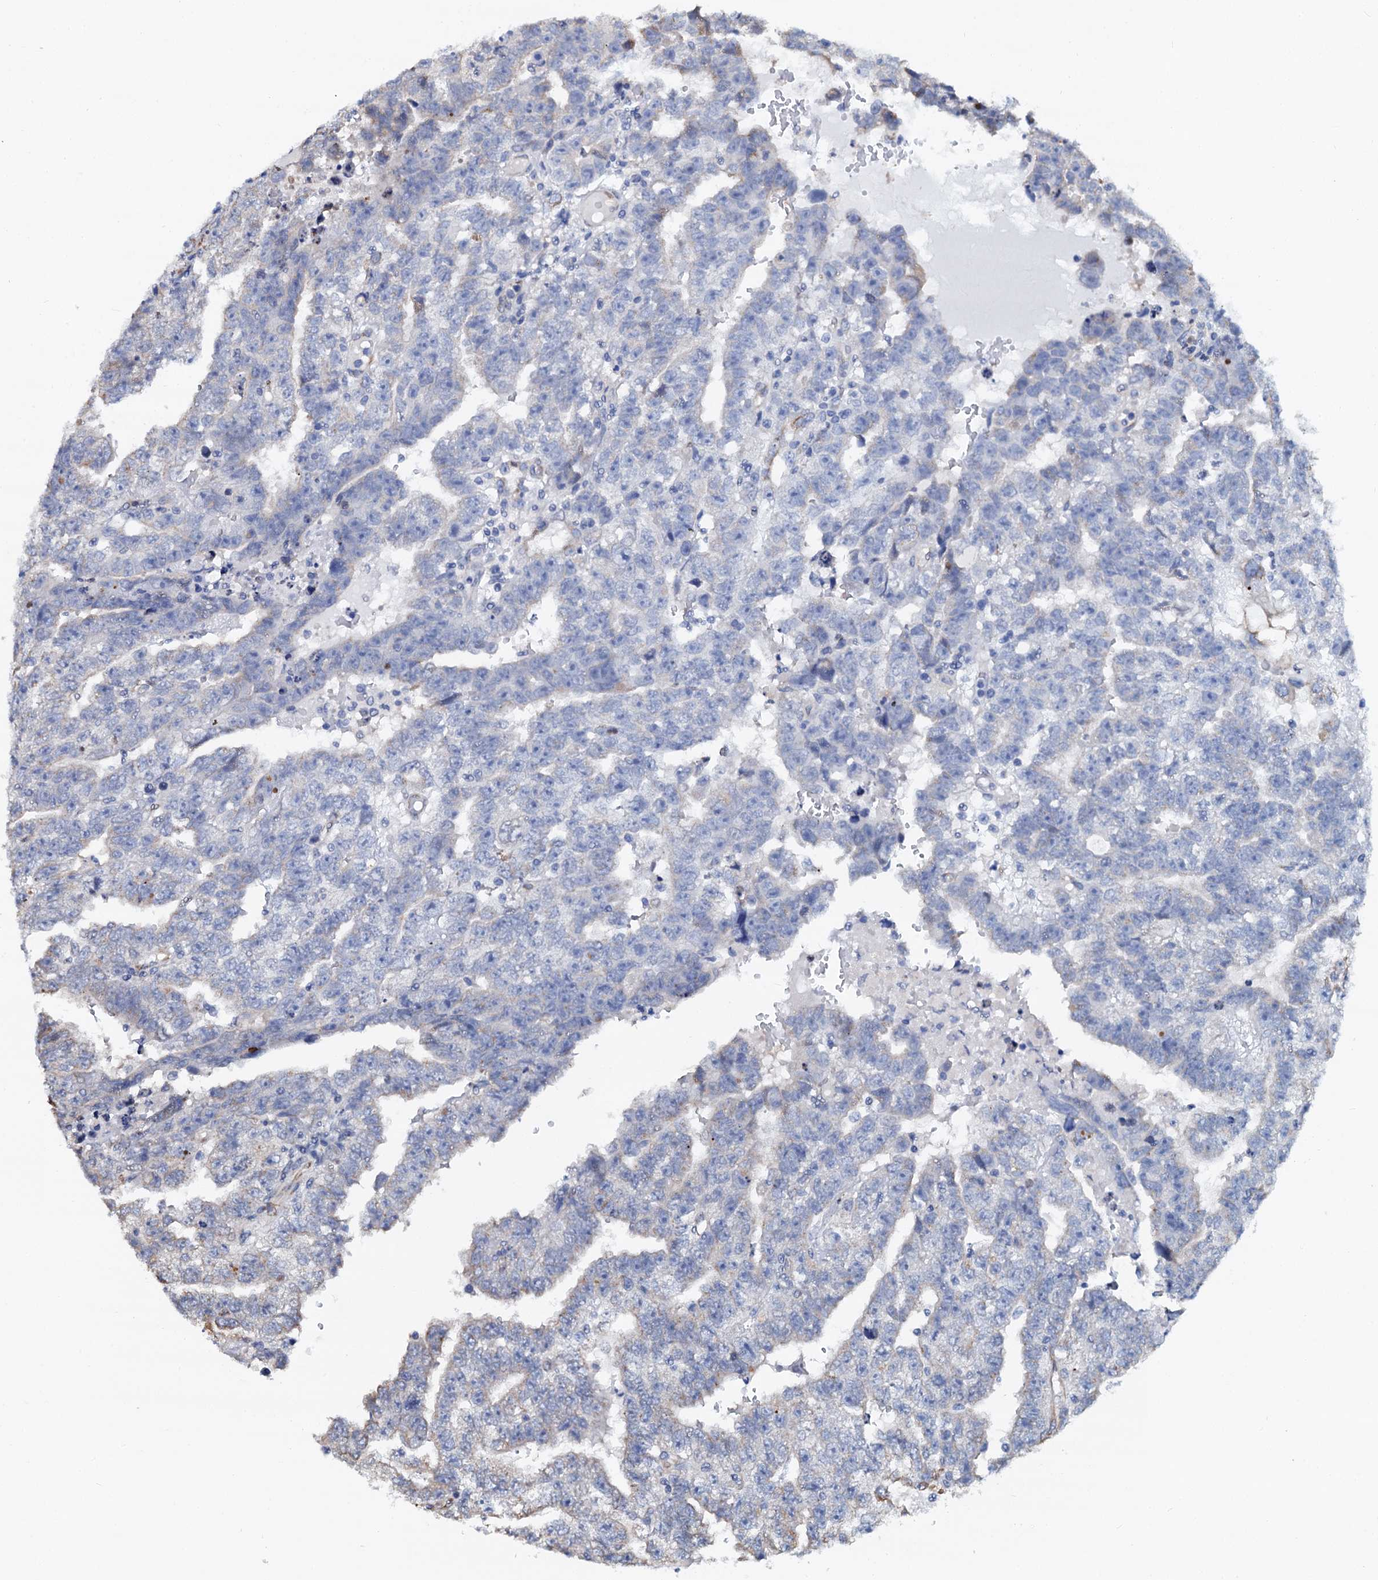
{"staining": {"intensity": "negative", "quantity": "none", "location": "none"}, "tissue": "testis cancer", "cell_type": "Tumor cells", "image_type": "cancer", "snomed": [{"axis": "morphology", "description": "Carcinoma, Embryonal, NOS"}, {"axis": "topography", "description": "Testis"}], "caption": "An IHC image of testis cancer is shown. There is no staining in tumor cells of testis cancer. Brightfield microscopy of immunohistochemistry (IHC) stained with DAB (brown) and hematoxylin (blue), captured at high magnification.", "gene": "AKAP3", "patient": {"sex": "male", "age": 25}}